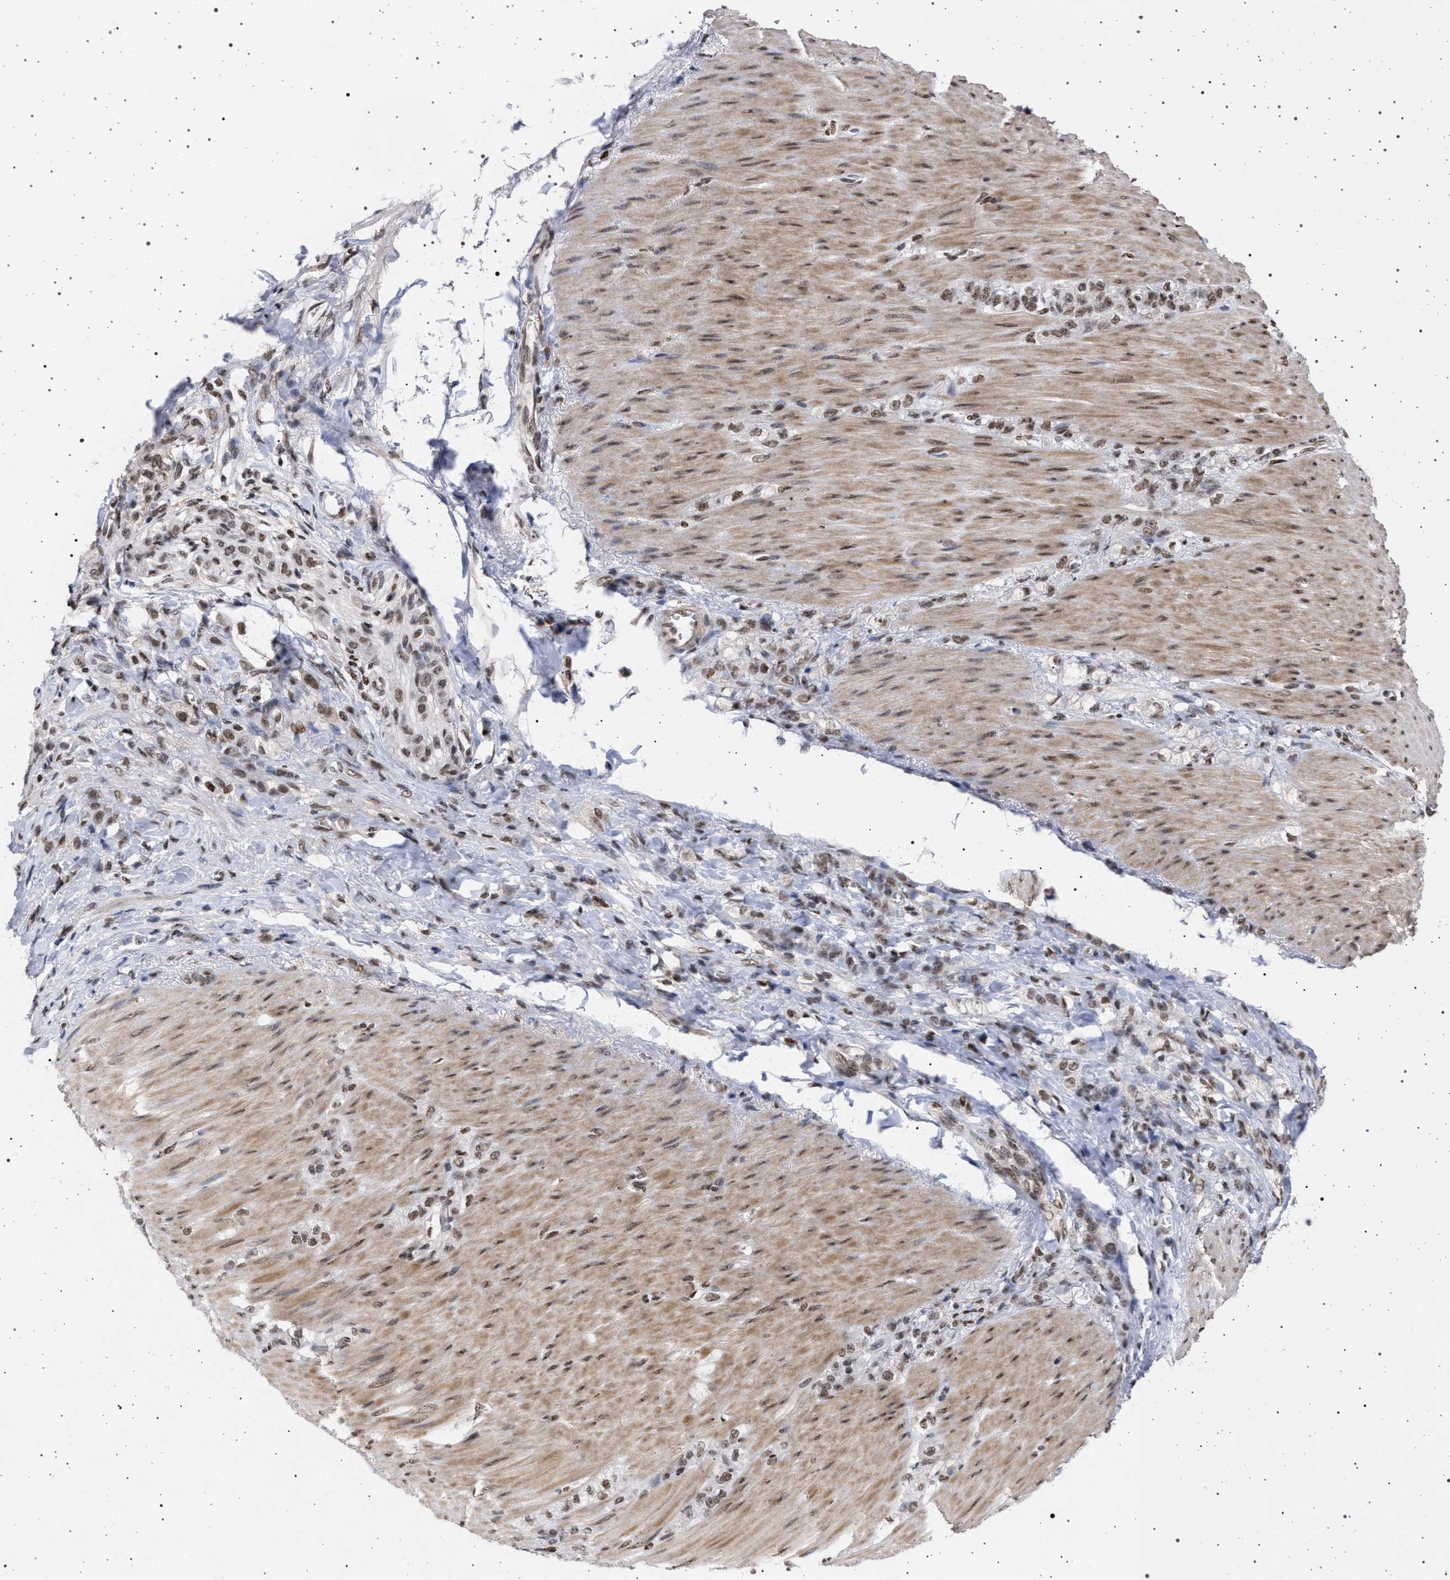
{"staining": {"intensity": "moderate", "quantity": ">75%", "location": "nuclear"}, "tissue": "stomach cancer", "cell_type": "Tumor cells", "image_type": "cancer", "snomed": [{"axis": "morphology", "description": "Normal tissue, NOS"}, {"axis": "morphology", "description": "Adenocarcinoma, NOS"}, {"axis": "topography", "description": "Stomach"}], "caption": "Protein expression by IHC shows moderate nuclear expression in approximately >75% of tumor cells in stomach cancer. Using DAB (brown) and hematoxylin (blue) stains, captured at high magnification using brightfield microscopy.", "gene": "PHF12", "patient": {"sex": "male", "age": 82}}